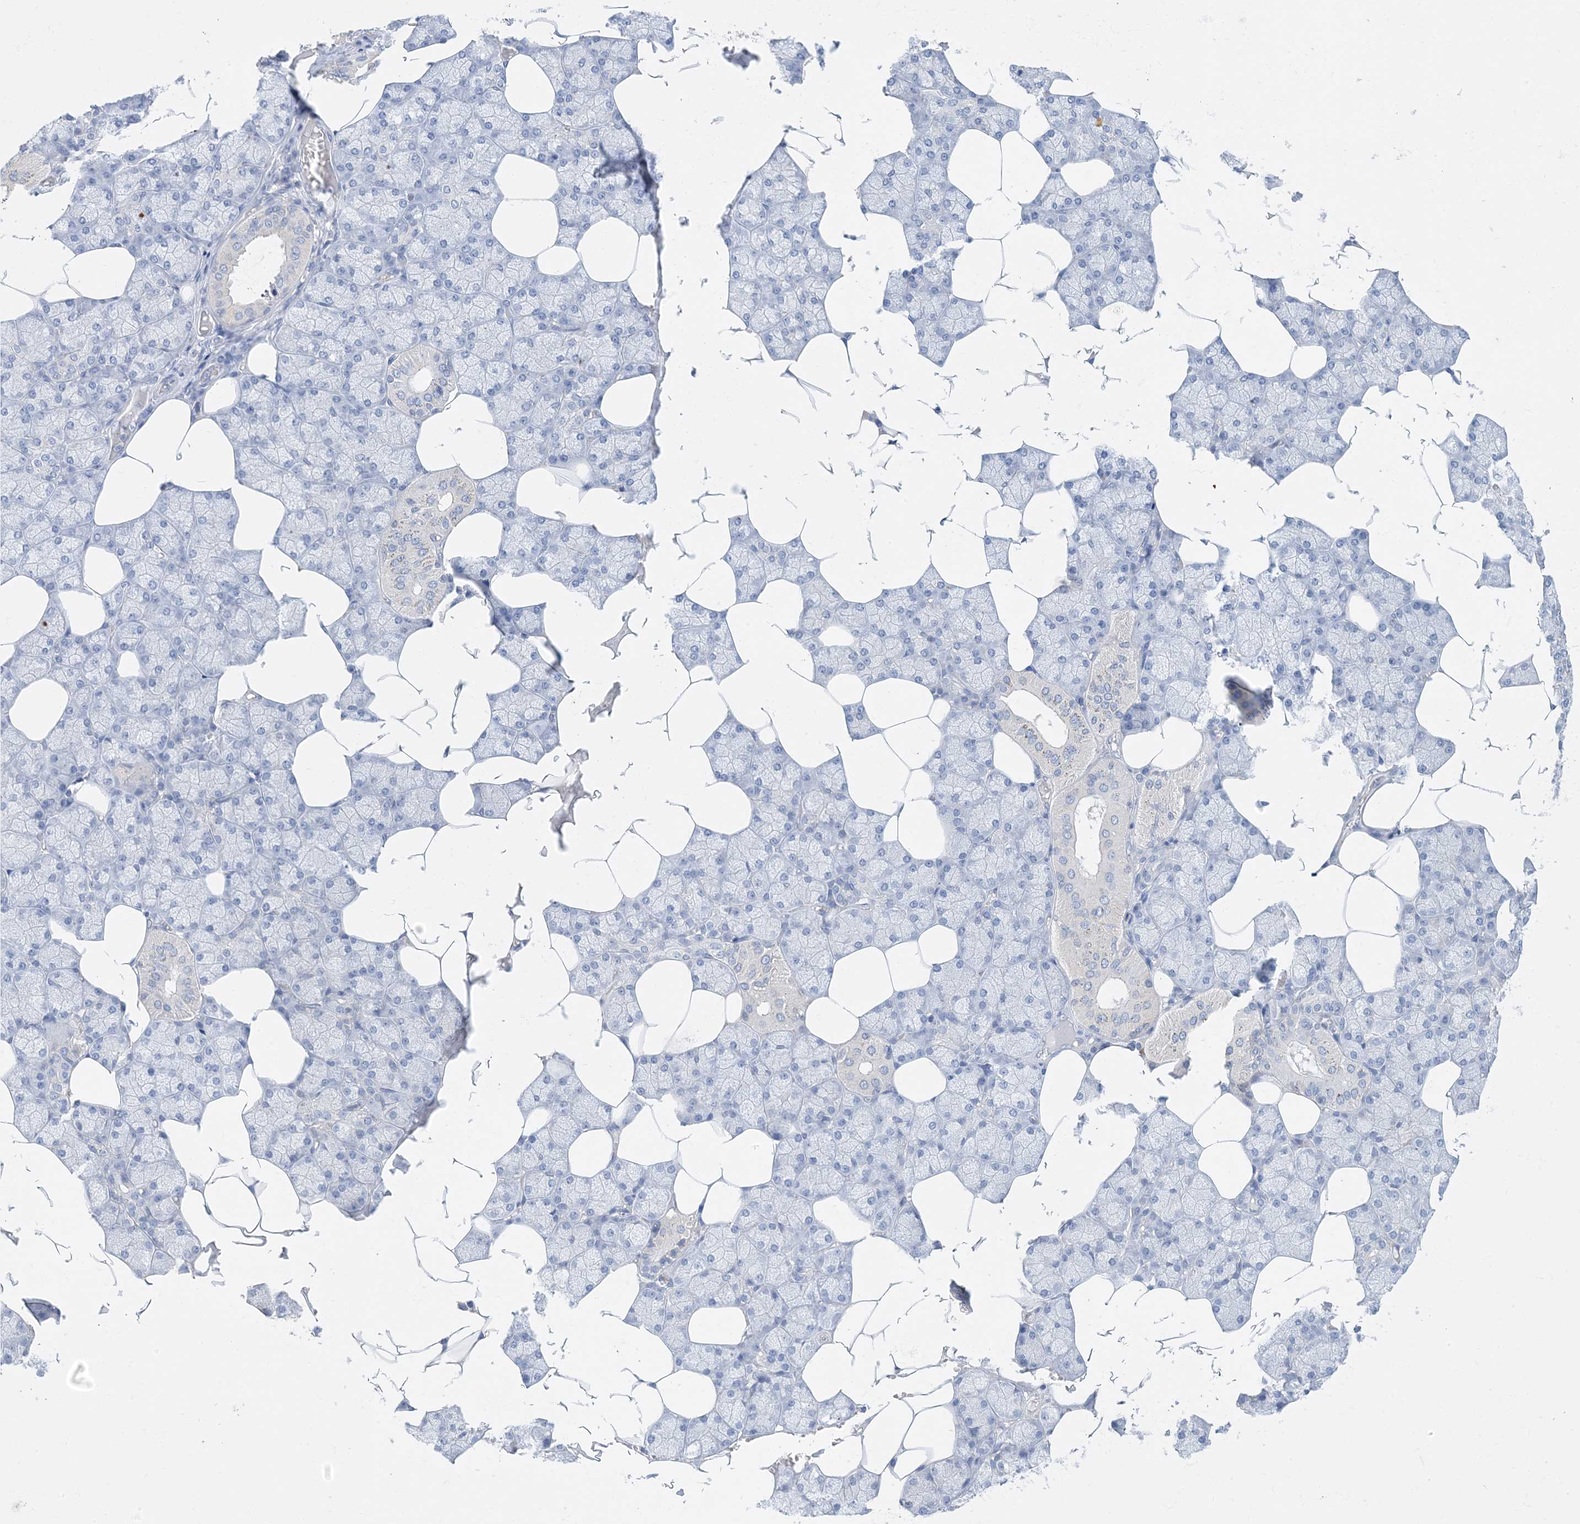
{"staining": {"intensity": "negative", "quantity": "none", "location": "none"}, "tissue": "salivary gland", "cell_type": "Glandular cells", "image_type": "normal", "snomed": [{"axis": "morphology", "description": "Normal tissue, NOS"}, {"axis": "topography", "description": "Salivary gland"}], "caption": "DAB (3,3'-diaminobenzidine) immunohistochemical staining of benign human salivary gland displays no significant positivity in glandular cells.", "gene": "KPRP", "patient": {"sex": "male", "age": 62}}